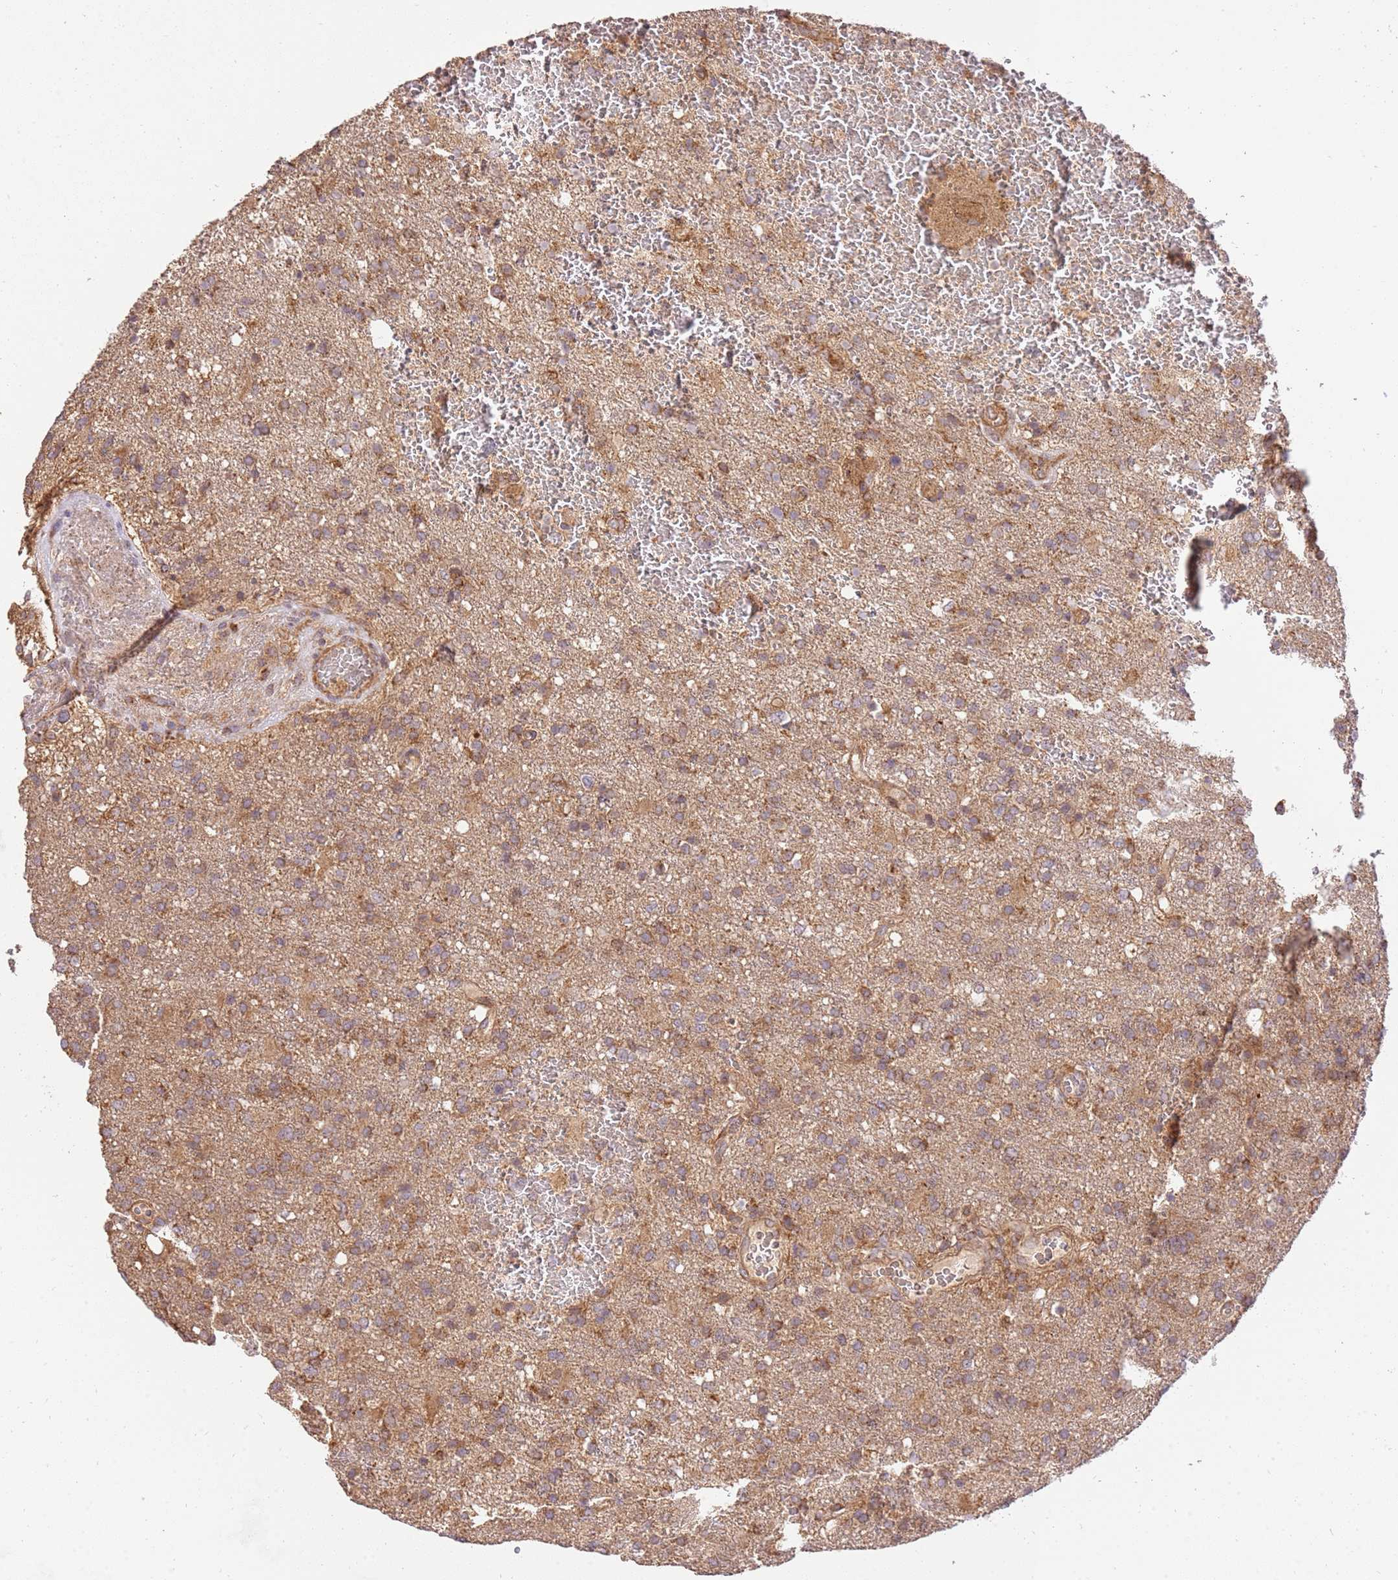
{"staining": {"intensity": "moderate", "quantity": ">75%", "location": "cytoplasmic/membranous"}, "tissue": "glioma", "cell_type": "Tumor cells", "image_type": "cancer", "snomed": [{"axis": "morphology", "description": "Glioma, malignant, High grade"}, {"axis": "topography", "description": "Brain"}], "caption": "Tumor cells show moderate cytoplasmic/membranous expression in approximately >75% of cells in malignant glioma (high-grade).", "gene": "SPATA2L", "patient": {"sex": "female", "age": 74}}